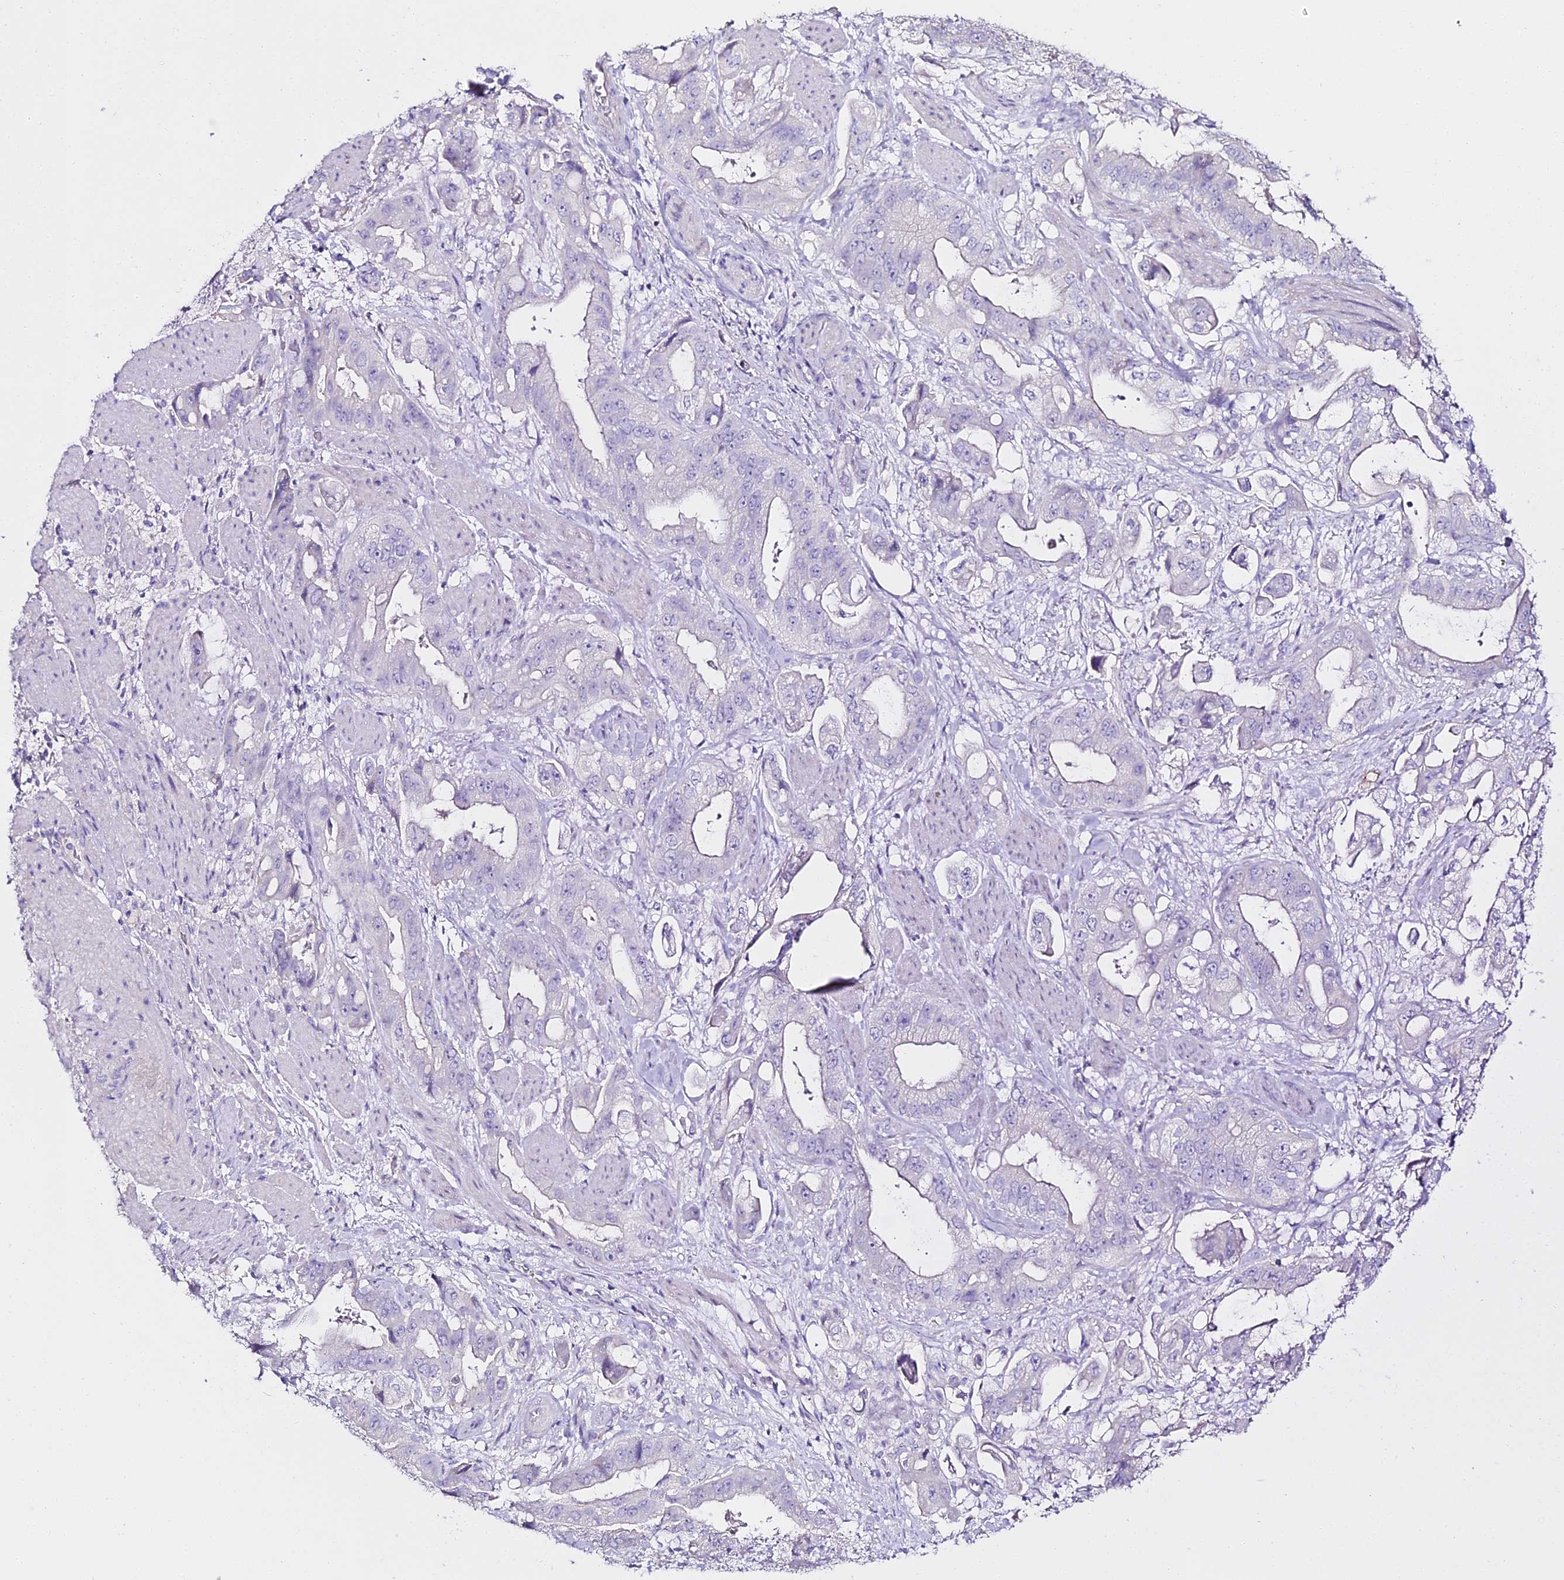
{"staining": {"intensity": "negative", "quantity": "none", "location": "none"}, "tissue": "stomach cancer", "cell_type": "Tumor cells", "image_type": "cancer", "snomed": [{"axis": "morphology", "description": "Adenocarcinoma, NOS"}, {"axis": "topography", "description": "Stomach"}], "caption": "This is an IHC micrograph of adenocarcinoma (stomach). There is no positivity in tumor cells.", "gene": "ALPG", "patient": {"sex": "male", "age": 62}}